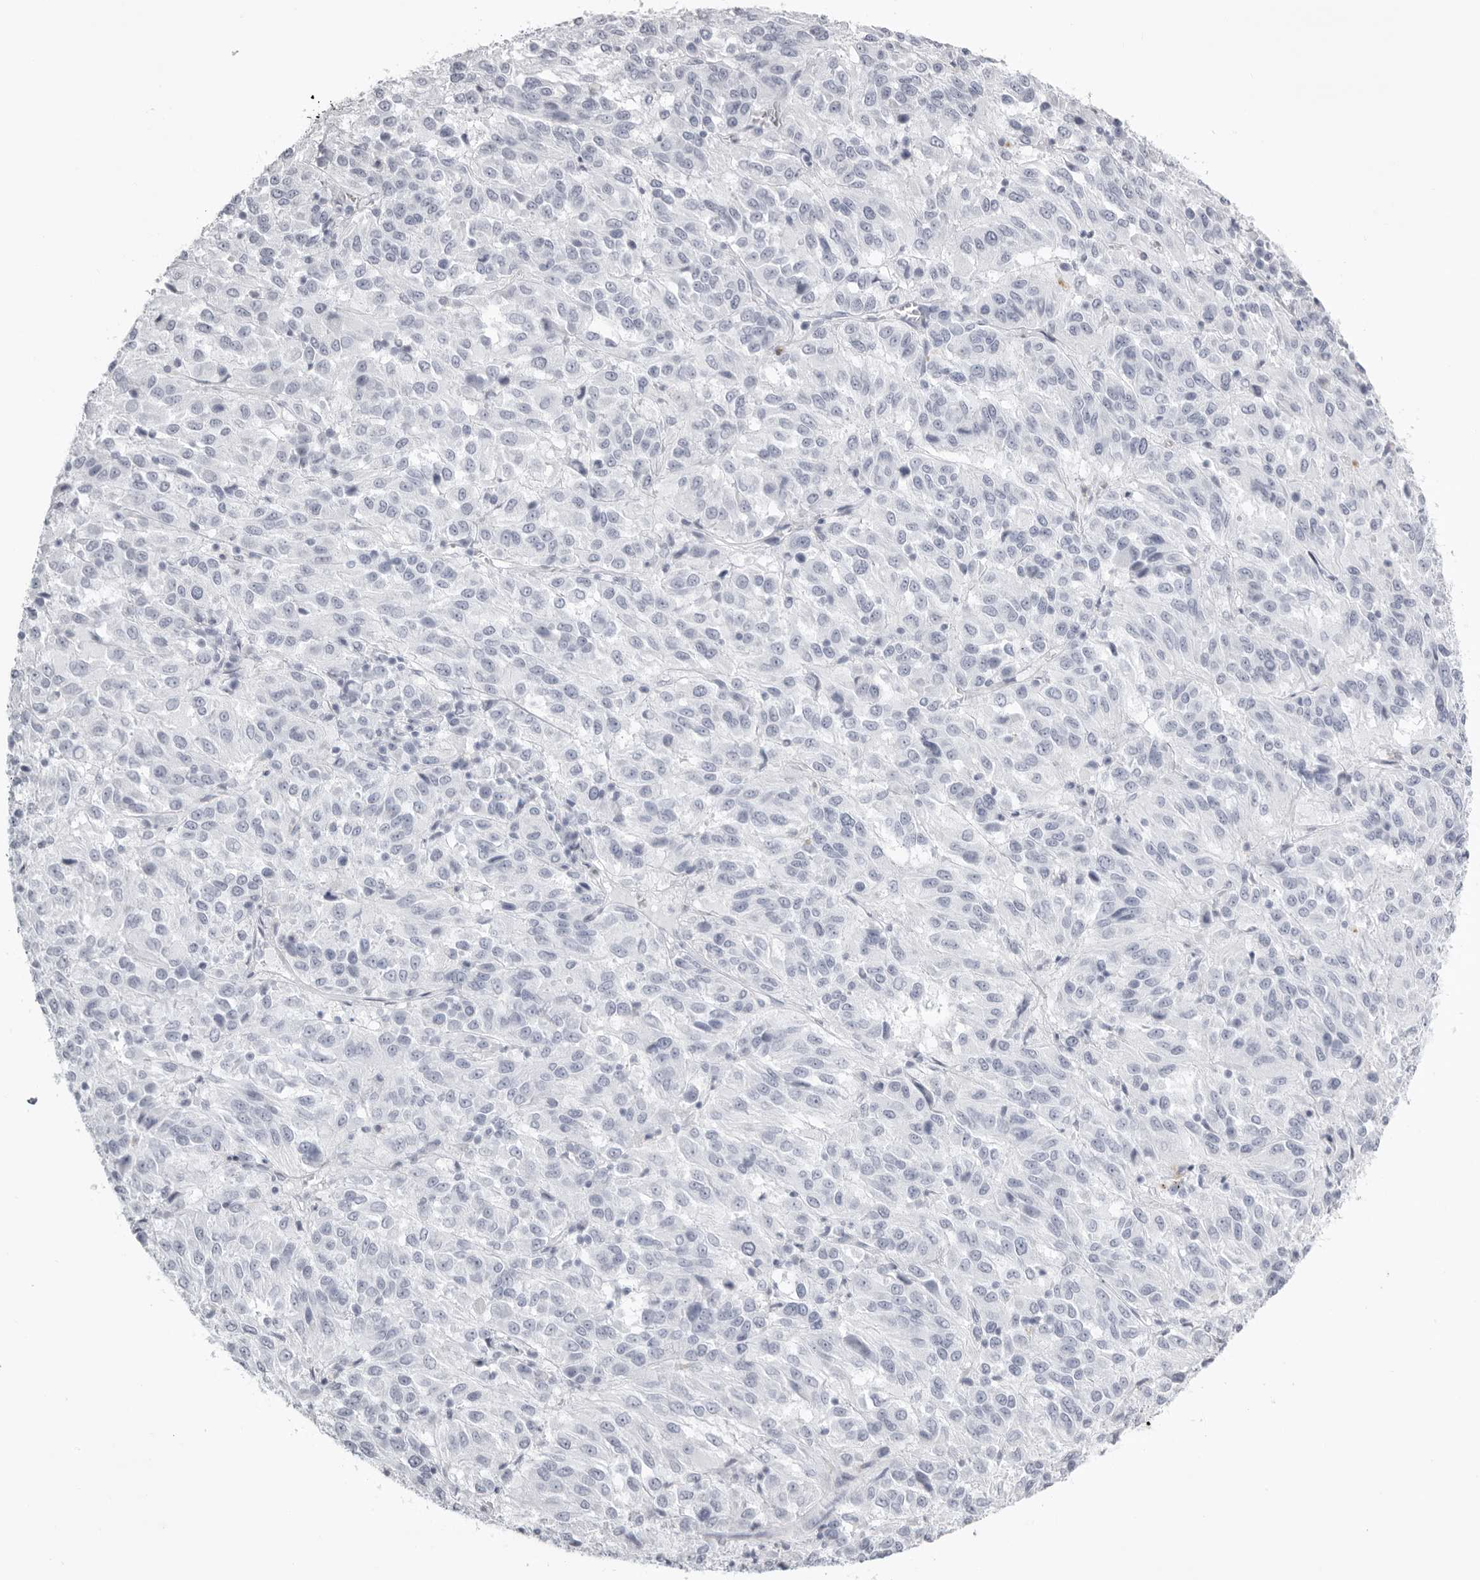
{"staining": {"intensity": "negative", "quantity": "none", "location": "none"}, "tissue": "melanoma", "cell_type": "Tumor cells", "image_type": "cancer", "snomed": [{"axis": "morphology", "description": "Malignant melanoma, Metastatic site"}, {"axis": "topography", "description": "Lung"}], "caption": "Tumor cells are negative for brown protein staining in malignant melanoma (metastatic site).", "gene": "KLK9", "patient": {"sex": "male", "age": 64}}